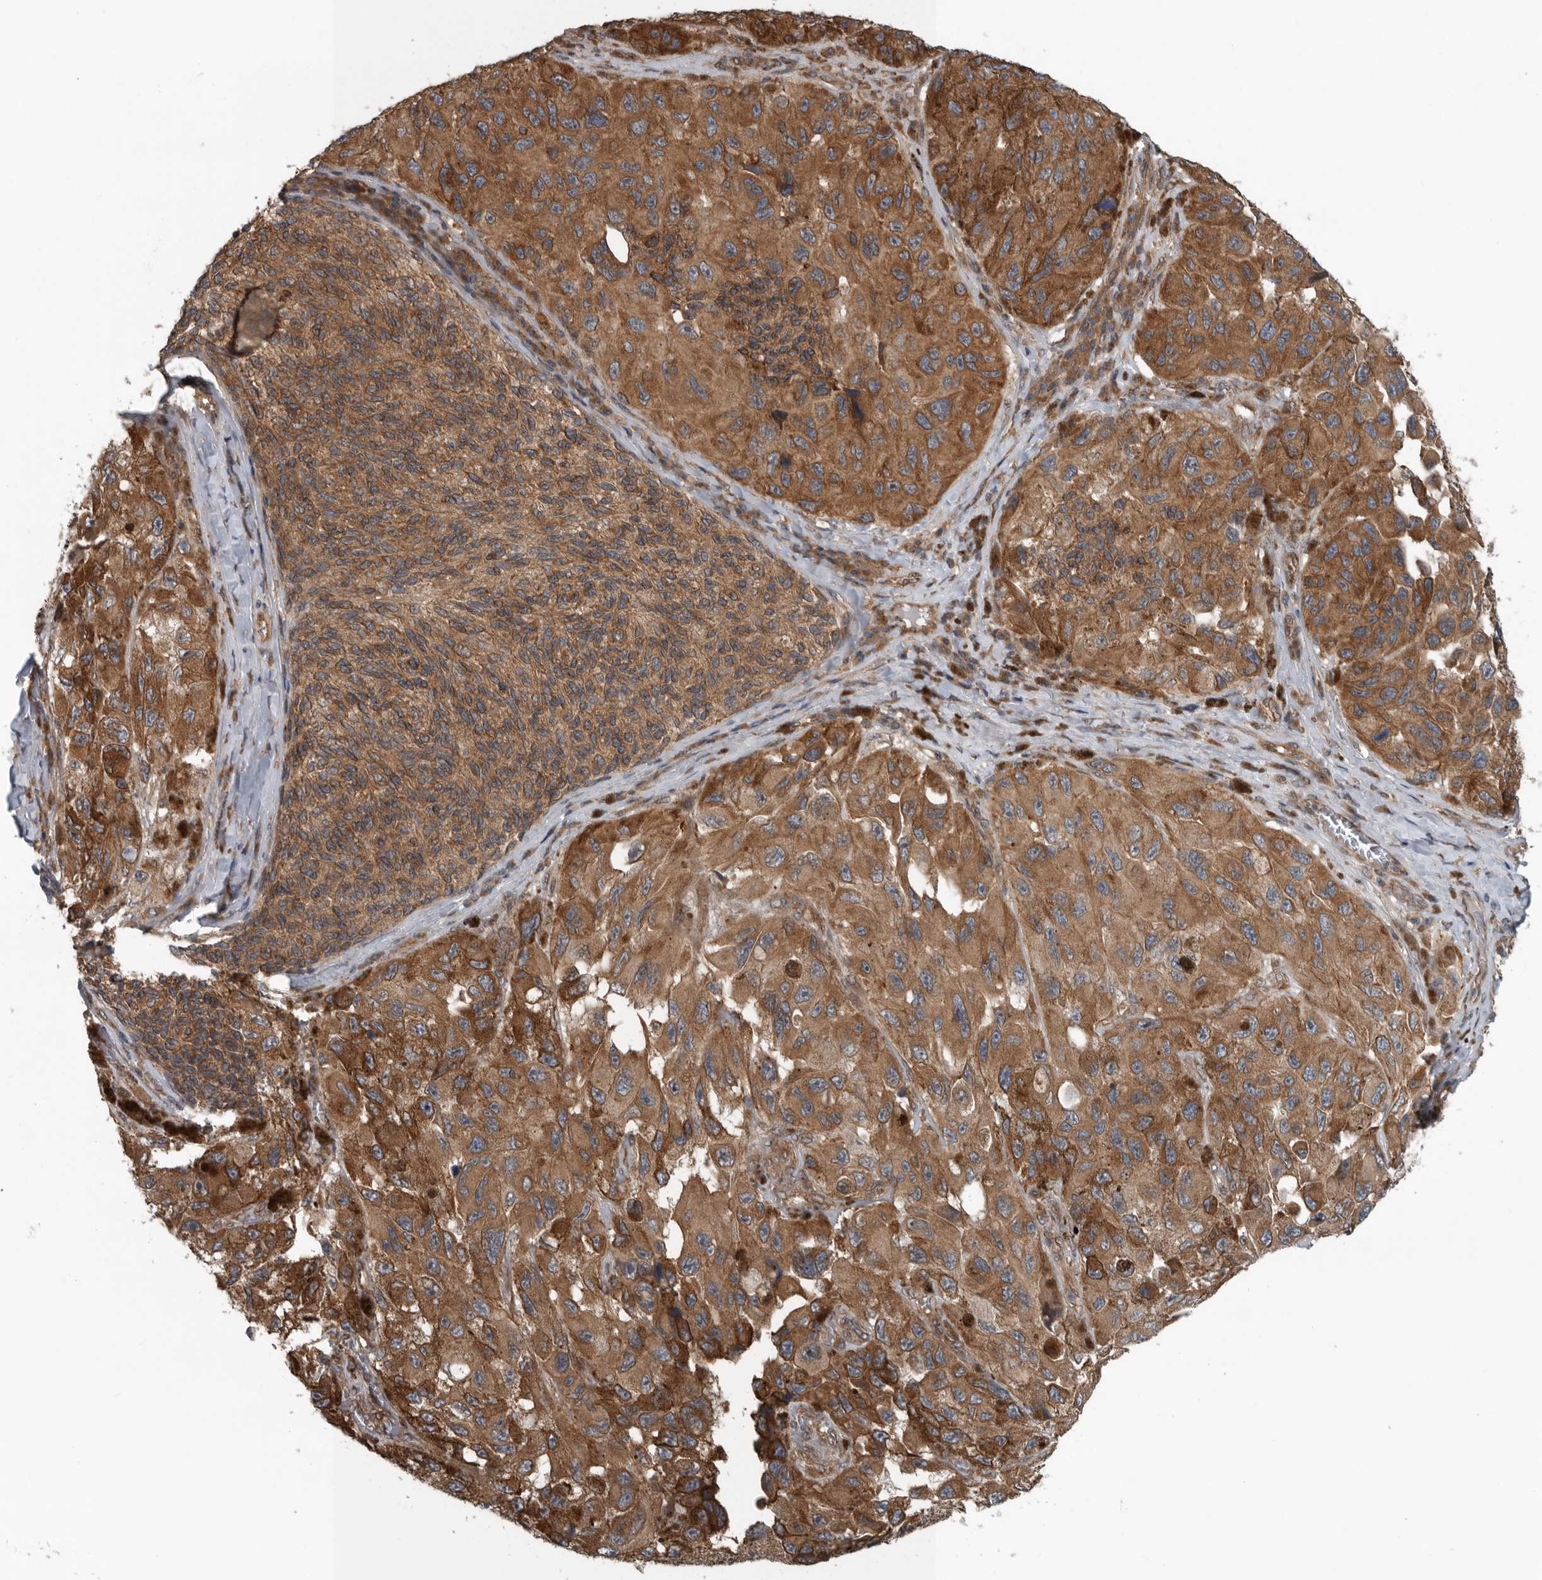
{"staining": {"intensity": "strong", "quantity": ">75%", "location": "cytoplasmic/membranous"}, "tissue": "melanoma", "cell_type": "Tumor cells", "image_type": "cancer", "snomed": [{"axis": "morphology", "description": "Malignant melanoma, NOS"}, {"axis": "topography", "description": "Skin"}], "caption": "Brown immunohistochemical staining in malignant melanoma shows strong cytoplasmic/membranous staining in about >75% of tumor cells. (Brightfield microscopy of DAB IHC at high magnification).", "gene": "AMFR", "patient": {"sex": "female", "age": 73}}